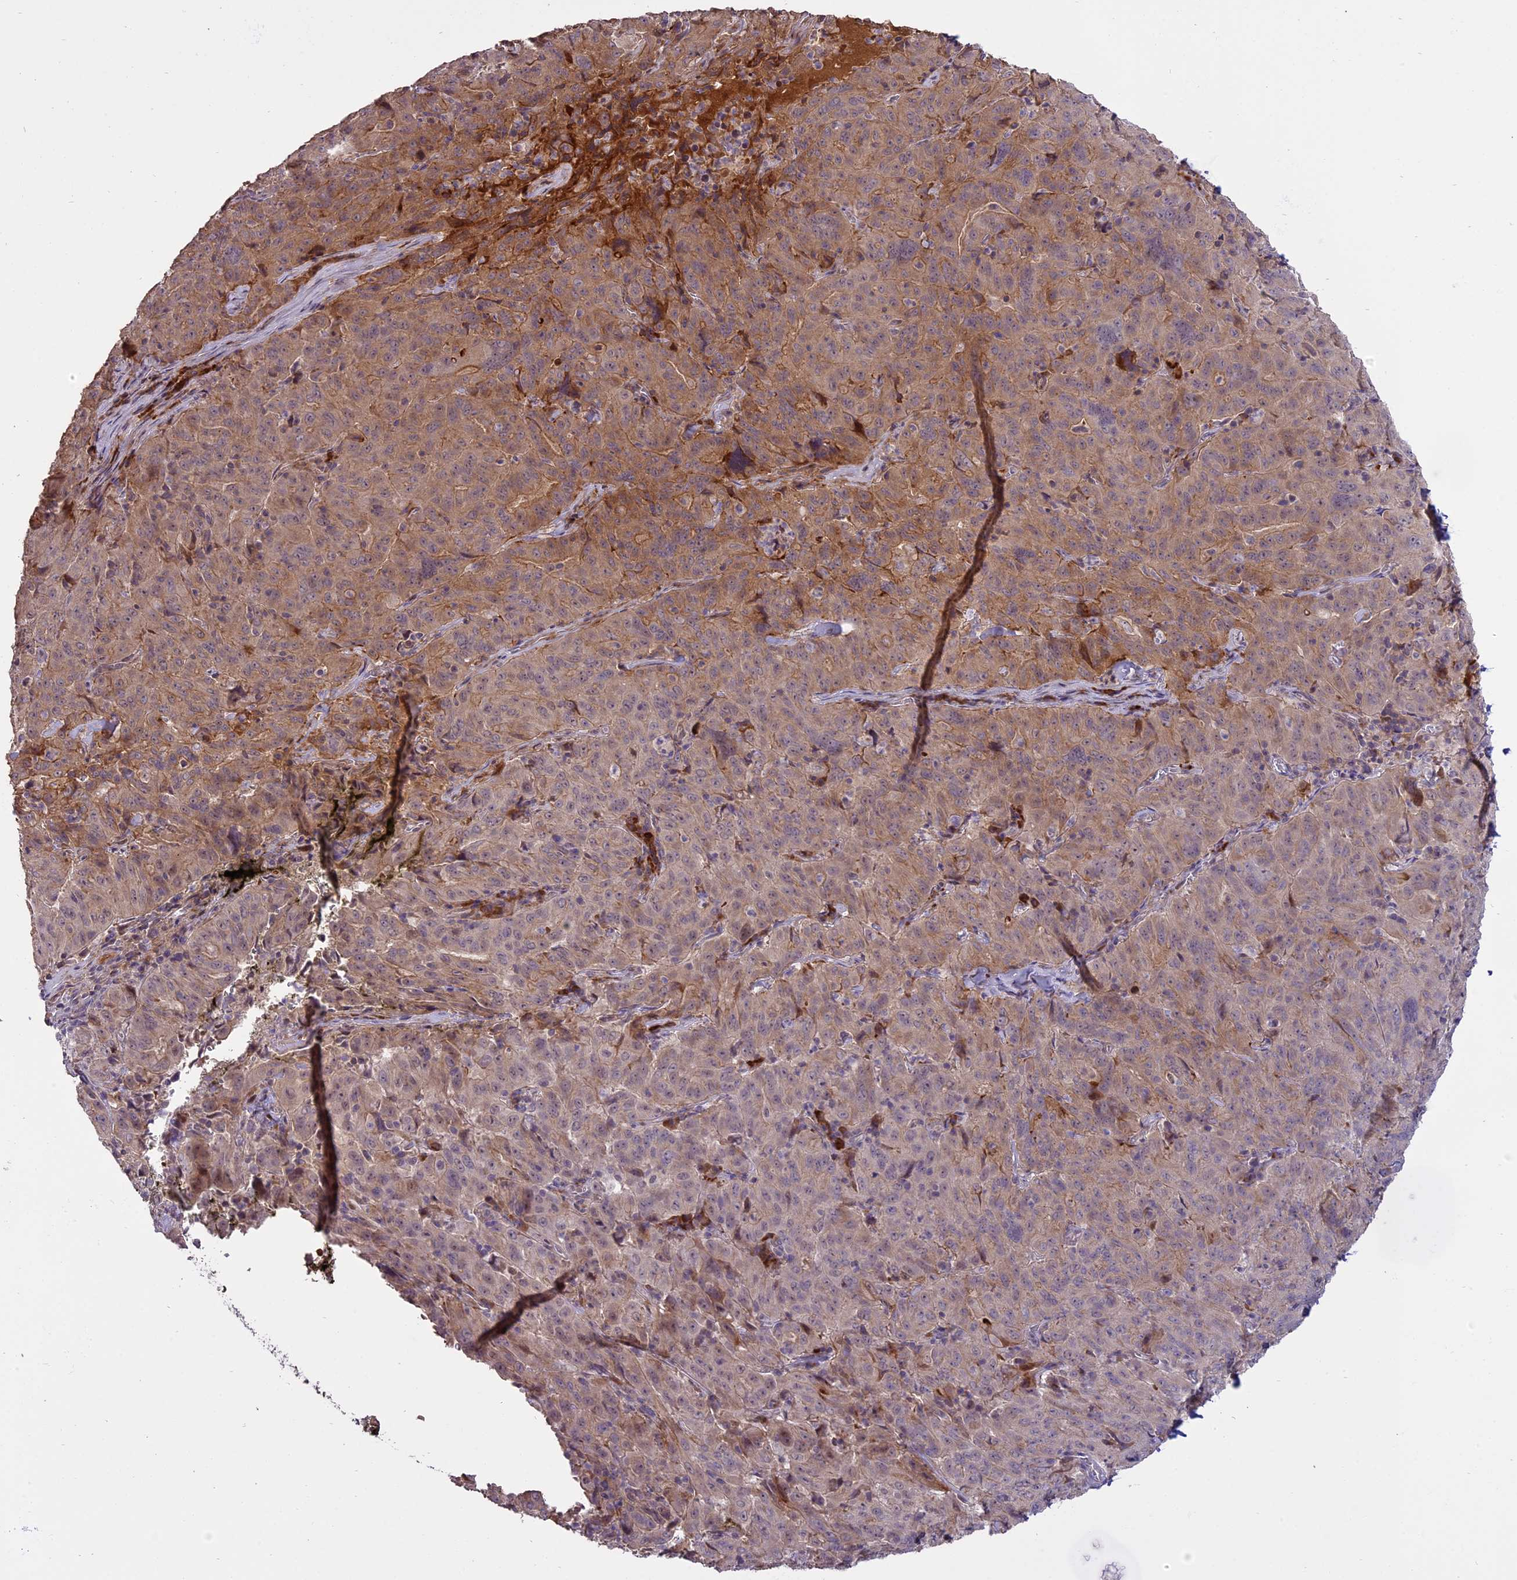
{"staining": {"intensity": "moderate", "quantity": "25%-75%", "location": "cytoplasmic/membranous"}, "tissue": "pancreatic cancer", "cell_type": "Tumor cells", "image_type": "cancer", "snomed": [{"axis": "morphology", "description": "Adenocarcinoma, NOS"}, {"axis": "topography", "description": "Pancreas"}], "caption": "Moderate cytoplasmic/membranous staining for a protein is present in about 25%-75% of tumor cells of pancreatic cancer using immunohistochemistry.", "gene": "ENHO", "patient": {"sex": "male", "age": 63}}